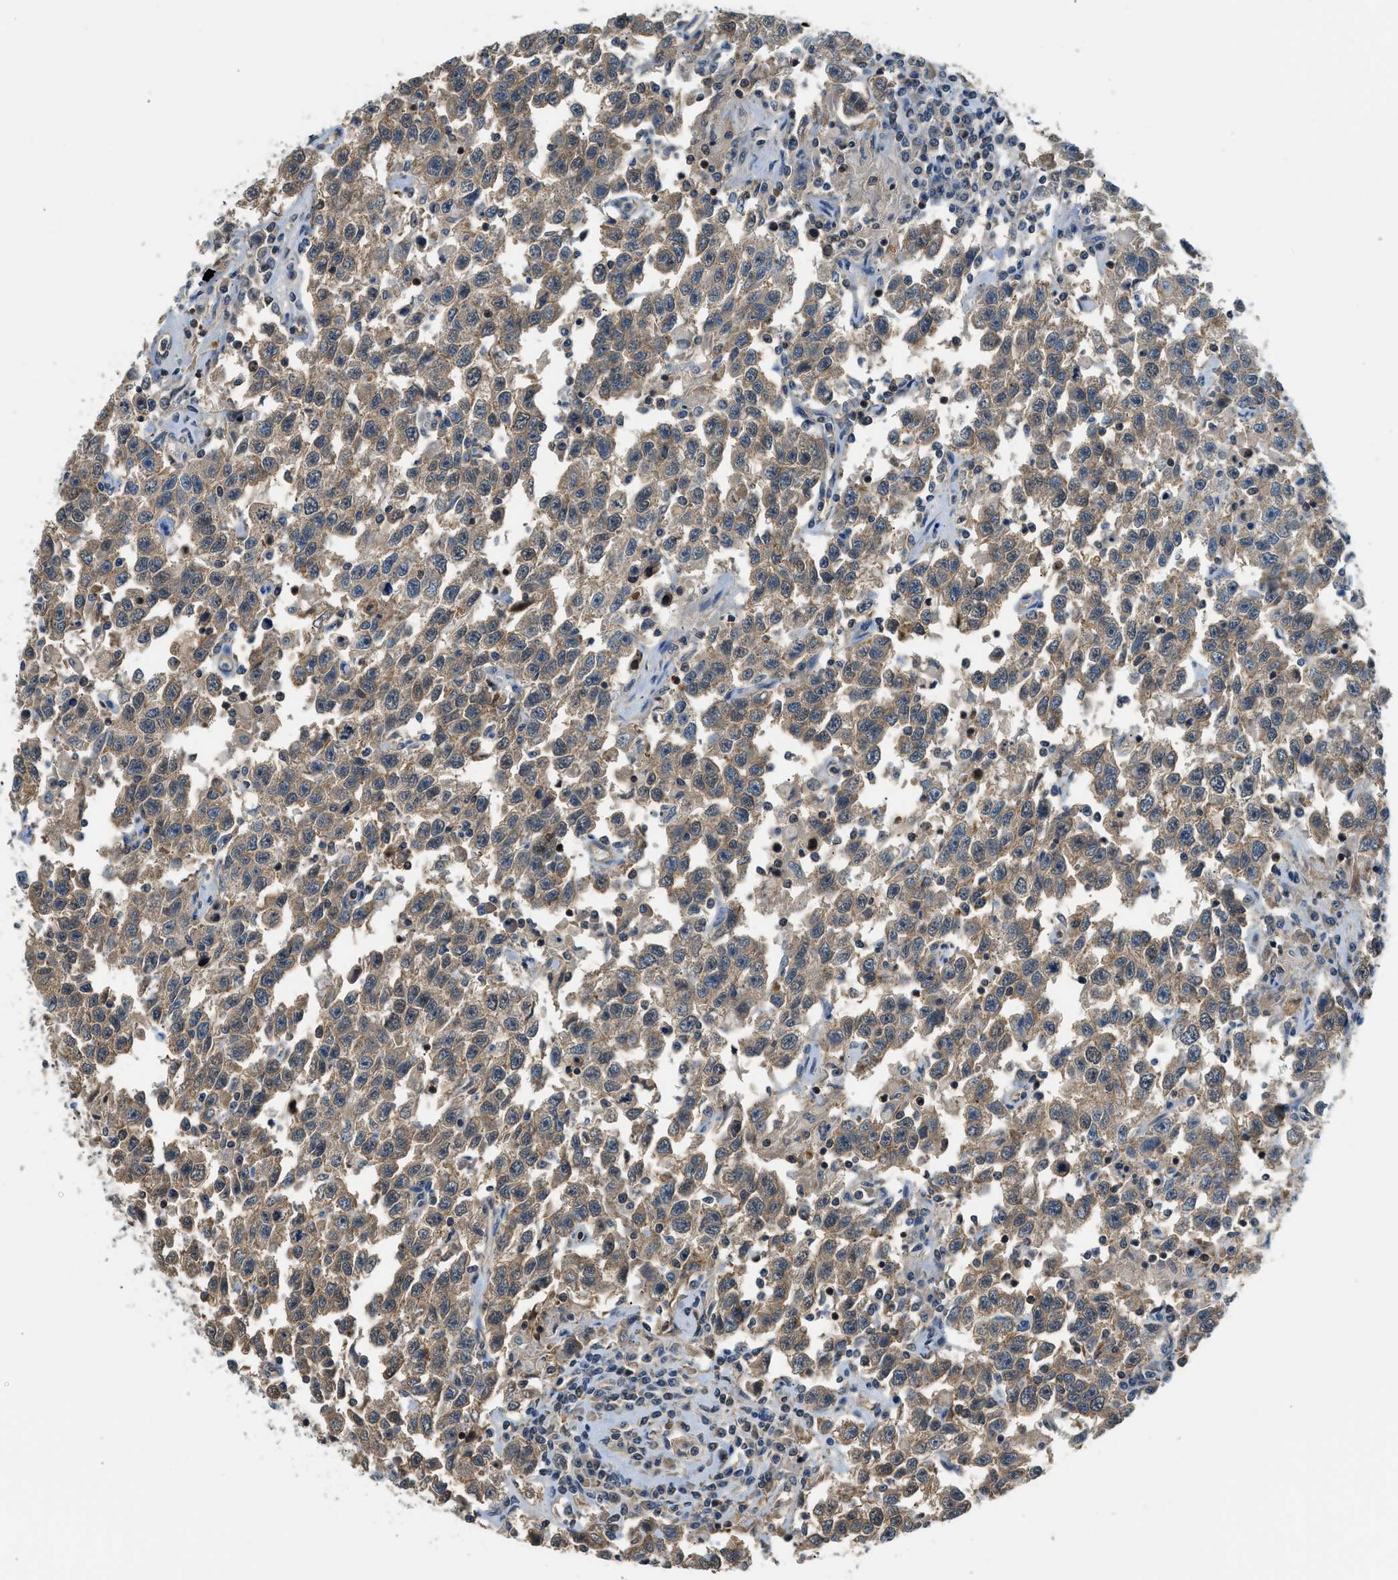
{"staining": {"intensity": "moderate", "quantity": ">75%", "location": "cytoplasmic/membranous"}, "tissue": "testis cancer", "cell_type": "Tumor cells", "image_type": "cancer", "snomed": [{"axis": "morphology", "description": "Seminoma, NOS"}, {"axis": "topography", "description": "Testis"}], "caption": "Human testis cancer (seminoma) stained with a brown dye displays moderate cytoplasmic/membranous positive expression in approximately >75% of tumor cells.", "gene": "CBLB", "patient": {"sex": "male", "age": 41}}